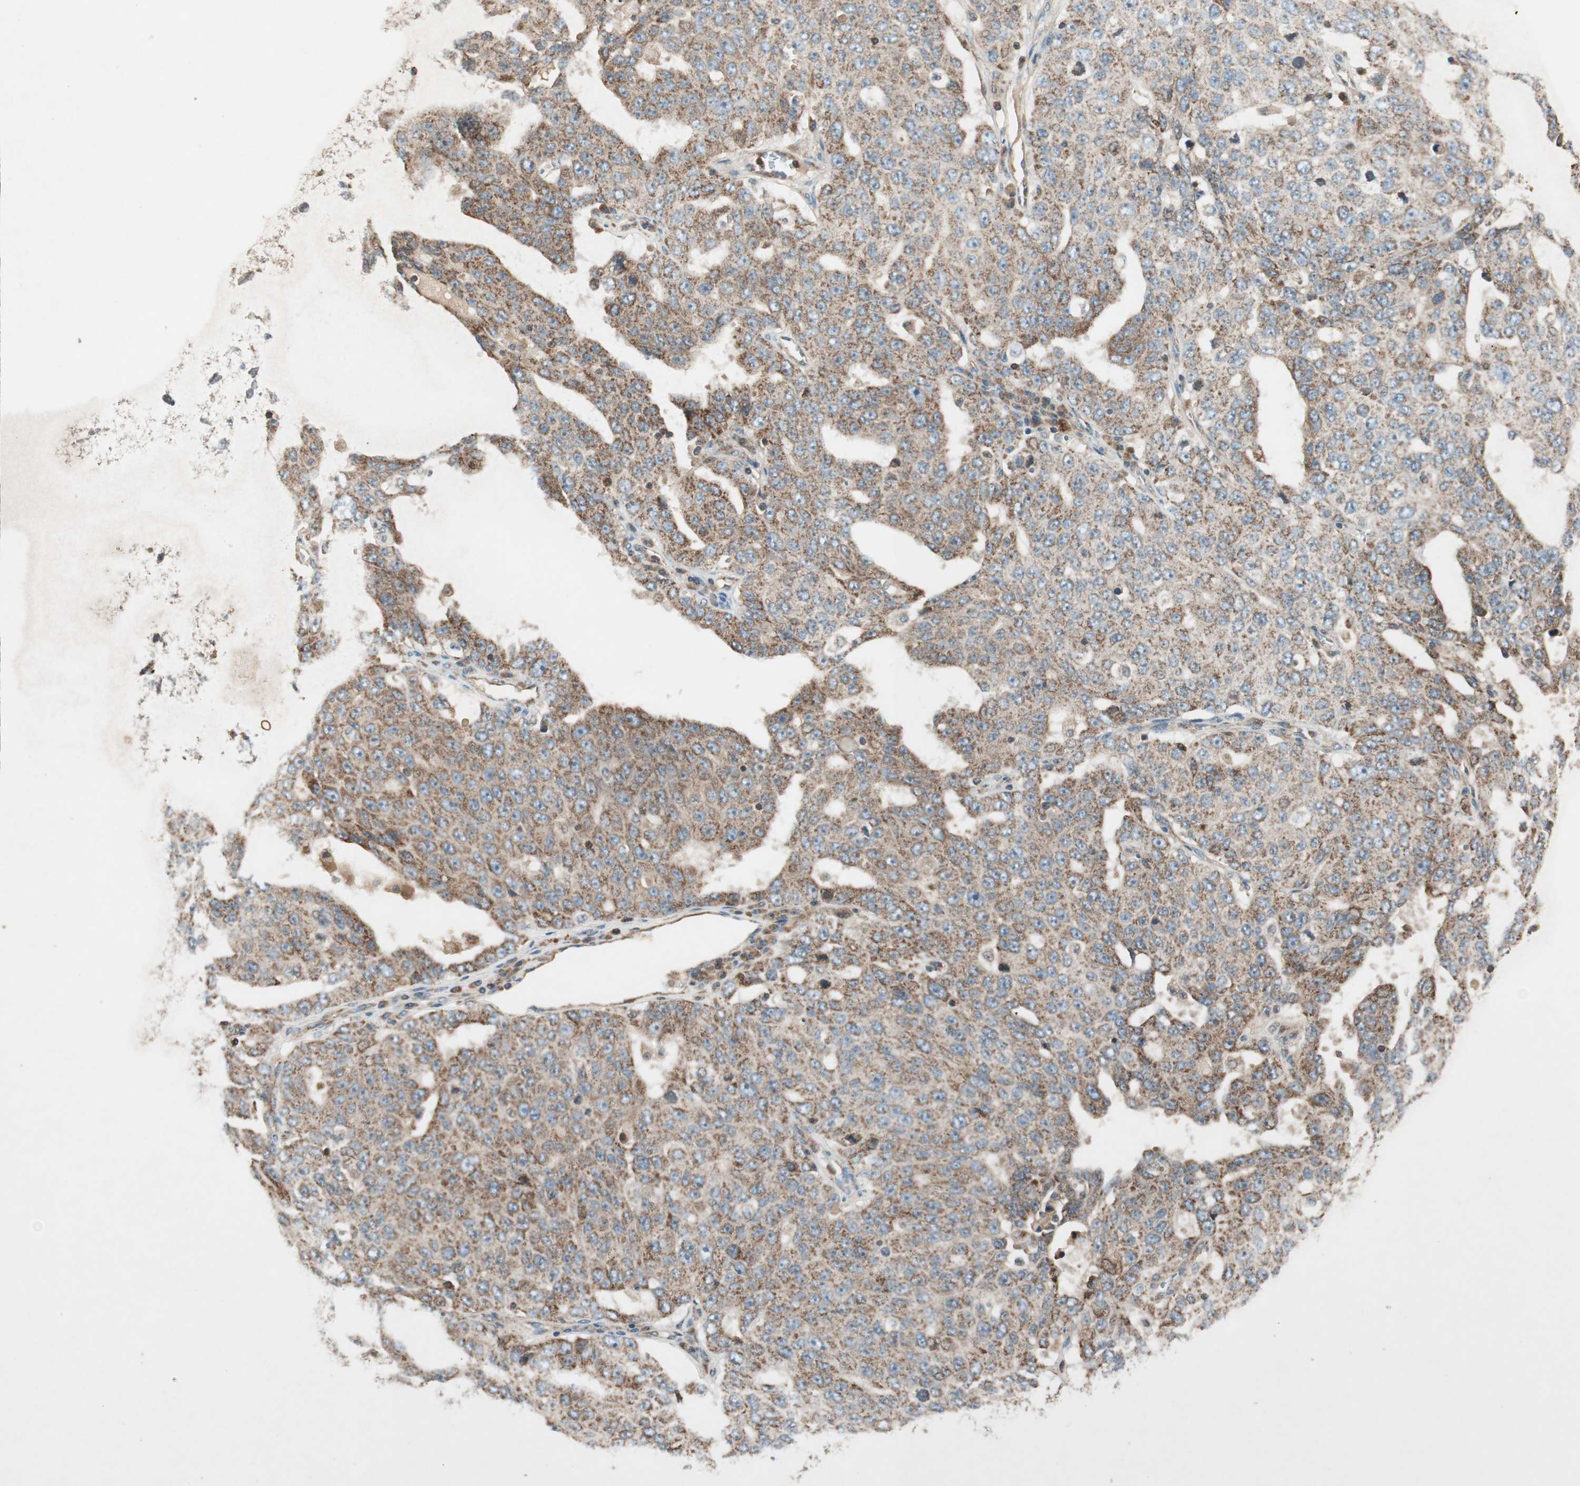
{"staining": {"intensity": "strong", "quantity": ">75%", "location": "cytoplasmic/membranous,nuclear"}, "tissue": "ovarian cancer", "cell_type": "Tumor cells", "image_type": "cancer", "snomed": [{"axis": "morphology", "description": "Carcinoma, endometroid"}, {"axis": "topography", "description": "Ovary"}], "caption": "Human endometroid carcinoma (ovarian) stained with a brown dye displays strong cytoplasmic/membranous and nuclear positive staining in about >75% of tumor cells.", "gene": "CHADL", "patient": {"sex": "female", "age": 62}}